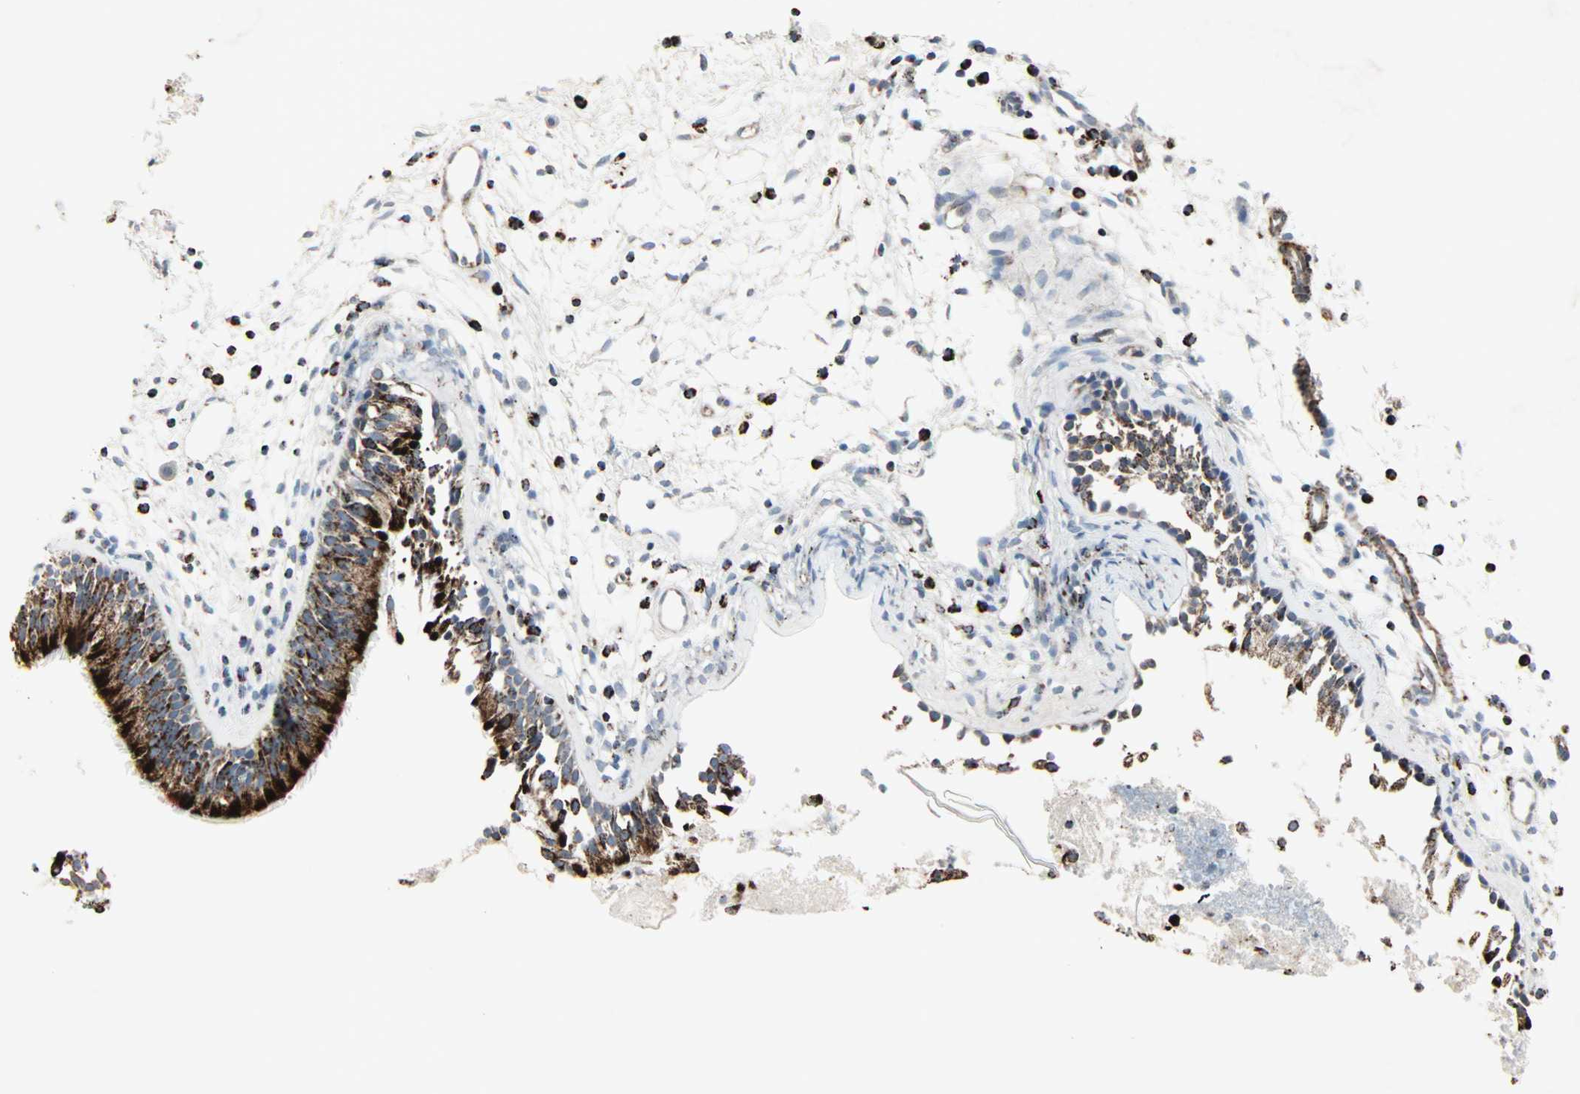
{"staining": {"intensity": "strong", "quantity": ">75%", "location": "cytoplasmic/membranous"}, "tissue": "nasopharynx", "cell_type": "Respiratory epithelial cells", "image_type": "normal", "snomed": [{"axis": "morphology", "description": "Normal tissue, NOS"}, {"axis": "topography", "description": "Nasopharynx"}], "caption": "Immunohistochemical staining of benign nasopharynx displays >75% levels of strong cytoplasmic/membranous protein expression in about >75% of respiratory epithelial cells. (IHC, brightfield microscopy, high magnification).", "gene": "IDH2", "patient": {"sex": "male", "age": 21}}